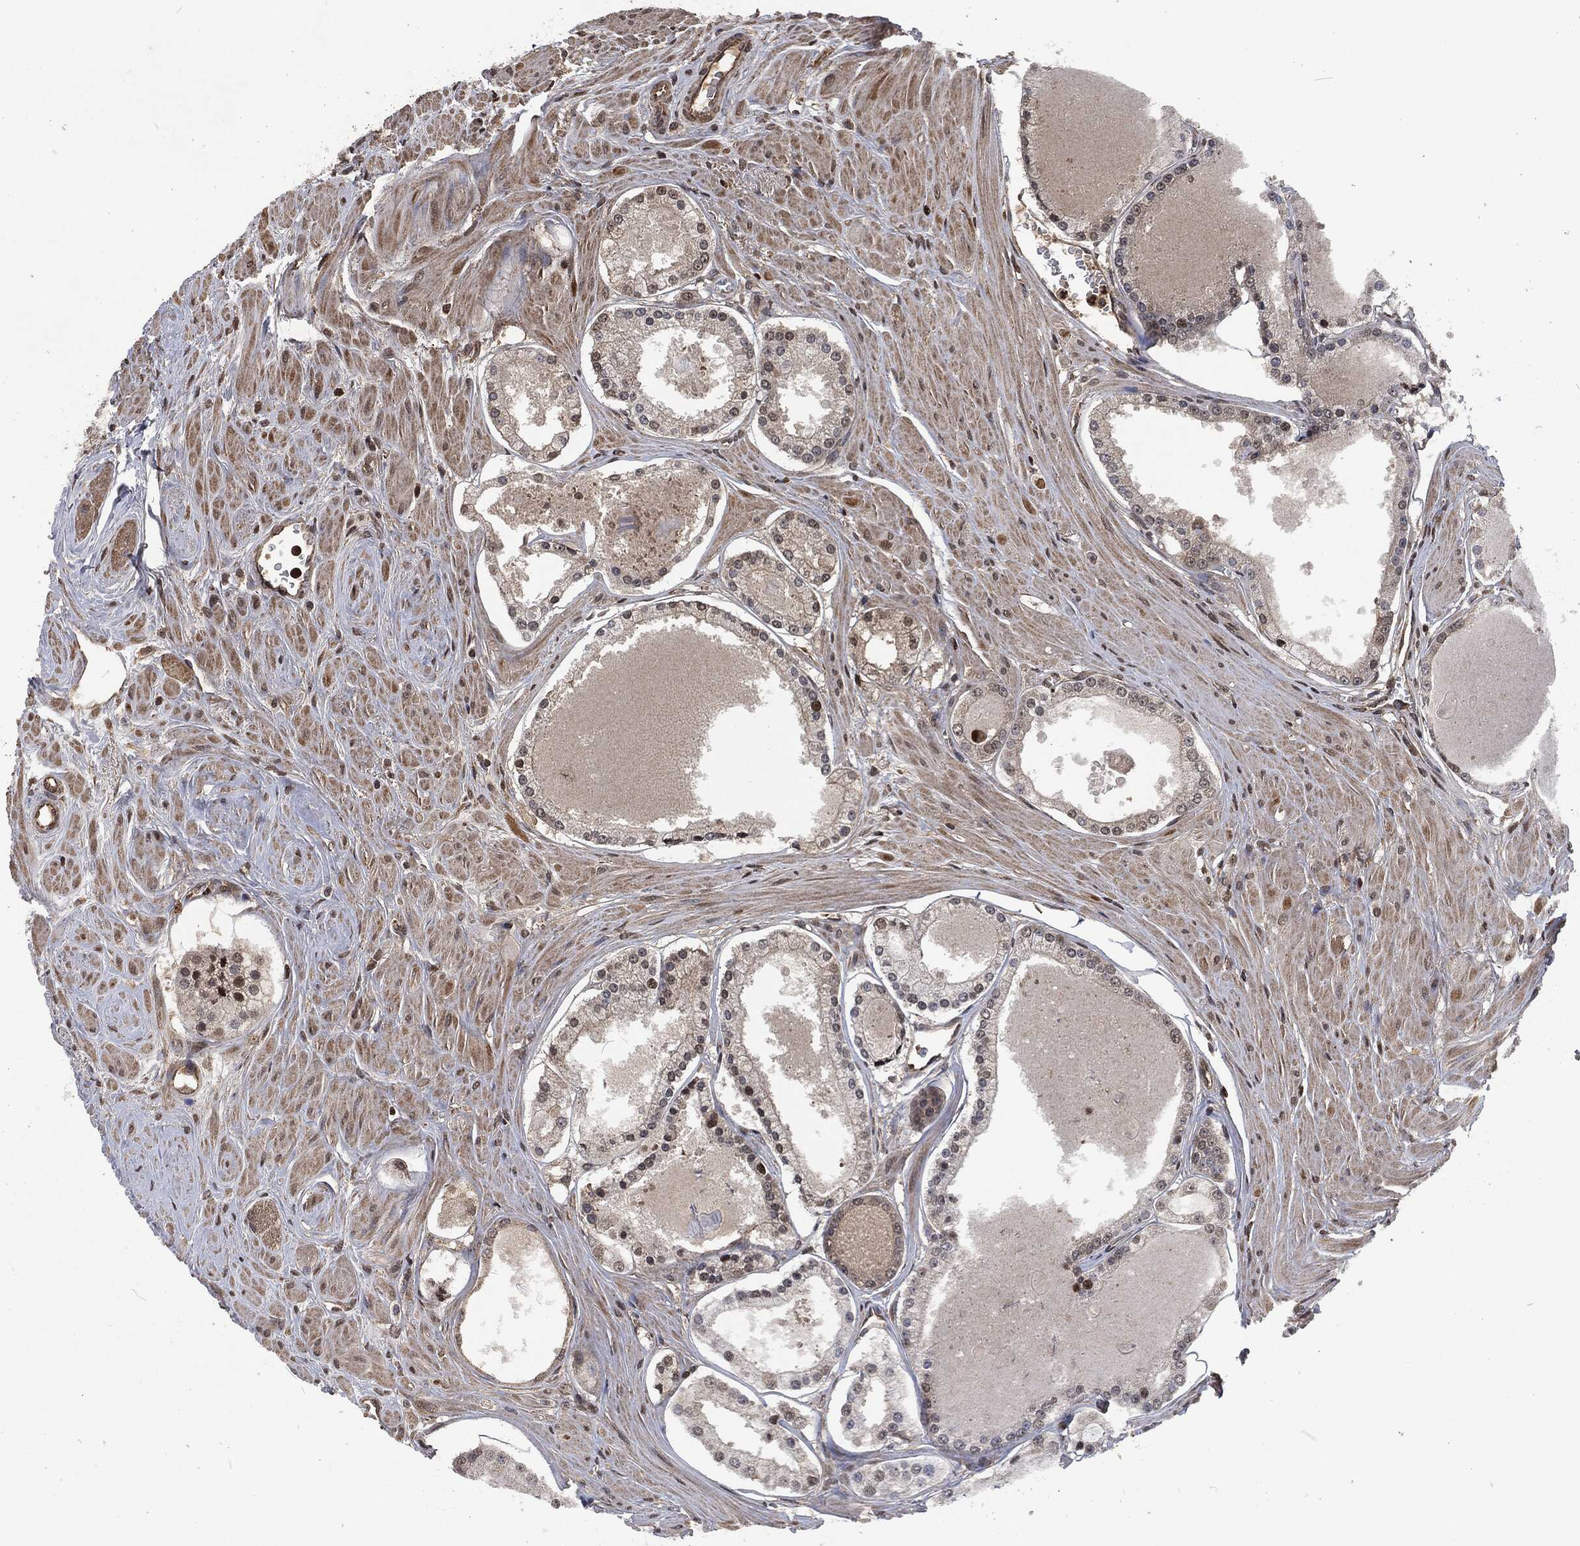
{"staining": {"intensity": "strong", "quantity": "<25%", "location": "nuclear"}, "tissue": "prostate cancer", "cell_type": "Tumor cells", "image_type": "cancer", "snomed": [{"axis": "morphology", "description": "Adenocarcinoma, NOS"}, {"axis": "topography", "description": "Prostate"}], "caption": "Prostate adenocarcinoma tissue reveals strong nuclear expression in about <25% of tumor cells", "gene": "SNAI1", "patient": {"sex": "male", "age": 61}}